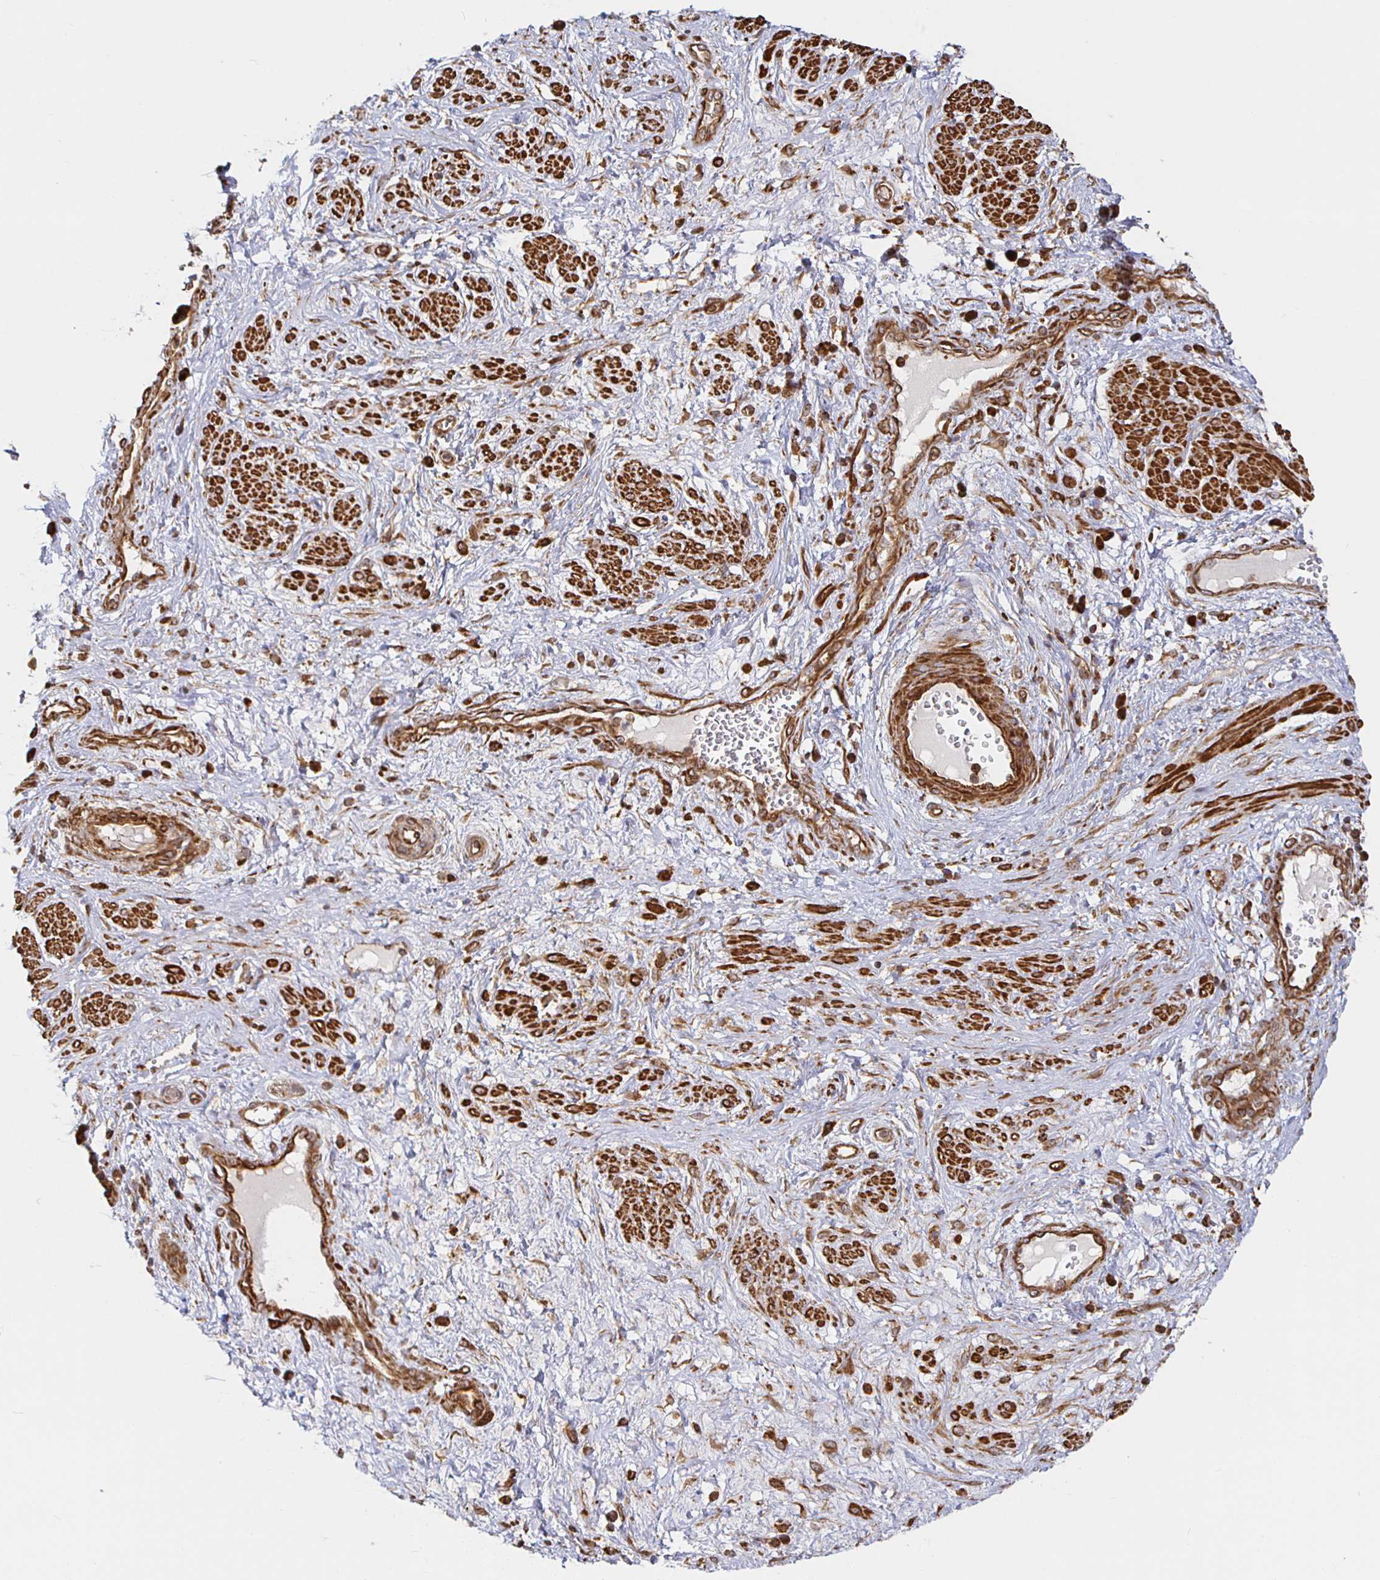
{"staining": {"intensity": "moderate", "quantity": ">75%", "location": "cytoplasmic/membranous"}, "tissue": "cervical cancer", "cell_type": "Tumor cells", "image_type": "cancer", "snomed": [{"axis": "morphology", "description": "Squamous cell carcinoma, NOS"}, {"axis": "topography", "description": "Cervix"}], "caption": "The image exhibits immunohistochemical staining of cervical squamous cell carcinoma. There is moderate cytoplasmic/membranous positivity is present in about >75% of tumor cells.", "gene": "STRAP", "patient": {"sex": "female", "age": 36}}